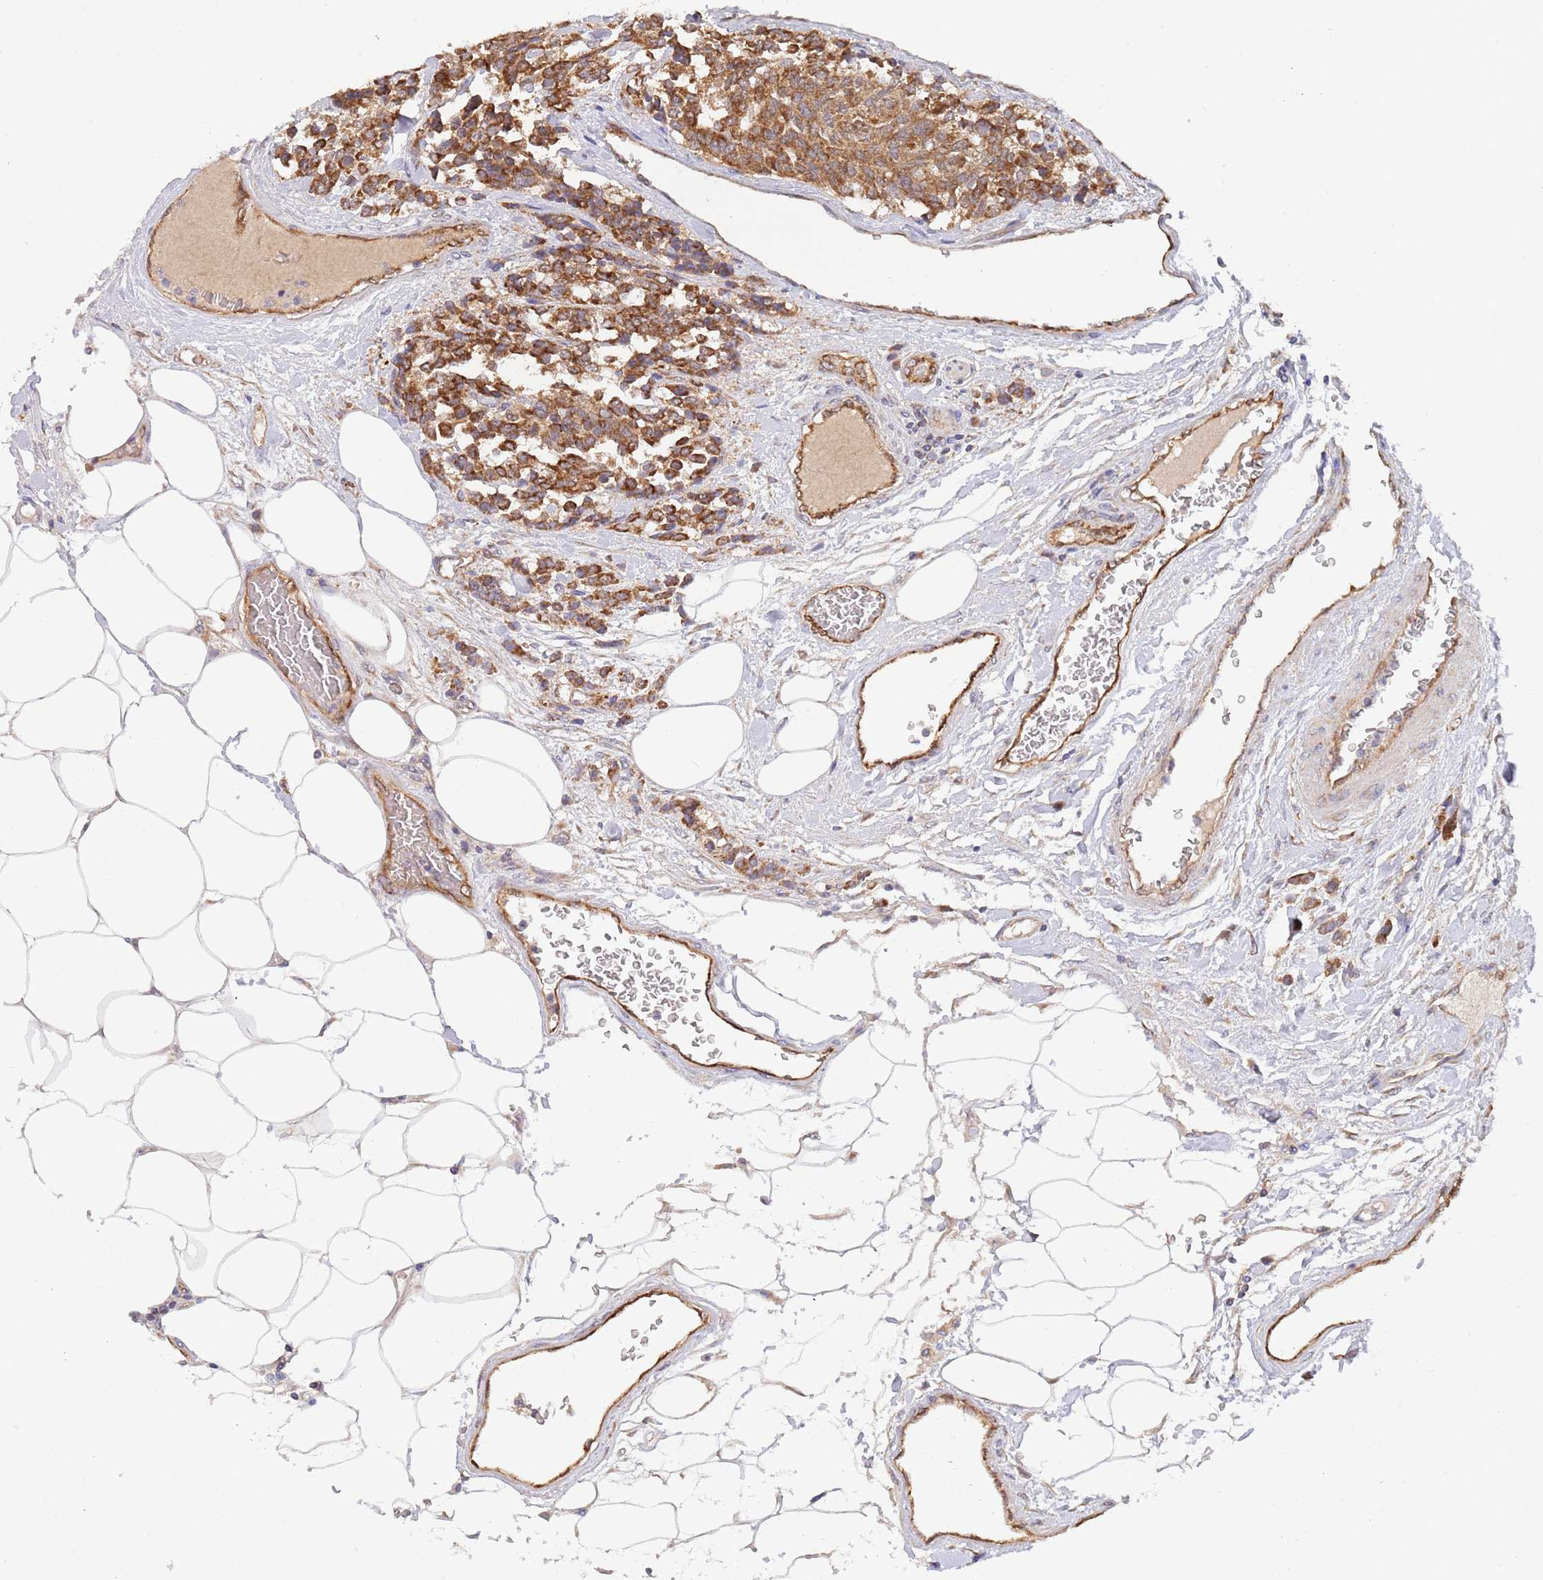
{"staining": {"intensity": "moderate", "quantity": ">75%", "location": "cytoplasmic/membranous"}, "tissue": "carcinoid", "cell_type": "Tumor cells", "image_type": "cancer", "snomed": [{"axis": "morphology", "description": "Carcinoid, malignant, NOS"}, {"axis": "topography", "description": "Pancreas"}], "caption": "High-magnification brightfield microscopy of carcinoid (malignant) stained with DAB (brown) and counterstained with hematoxylin (blue). tumor cells exhibit moderate cytoplasmic/membranous positivity is seen in approximately>75% of cells. (Brightfield microscopy of DAB IHC at high magnification).", "gene": "GUK1", "patient": {"sex": "female", "age": 54}}